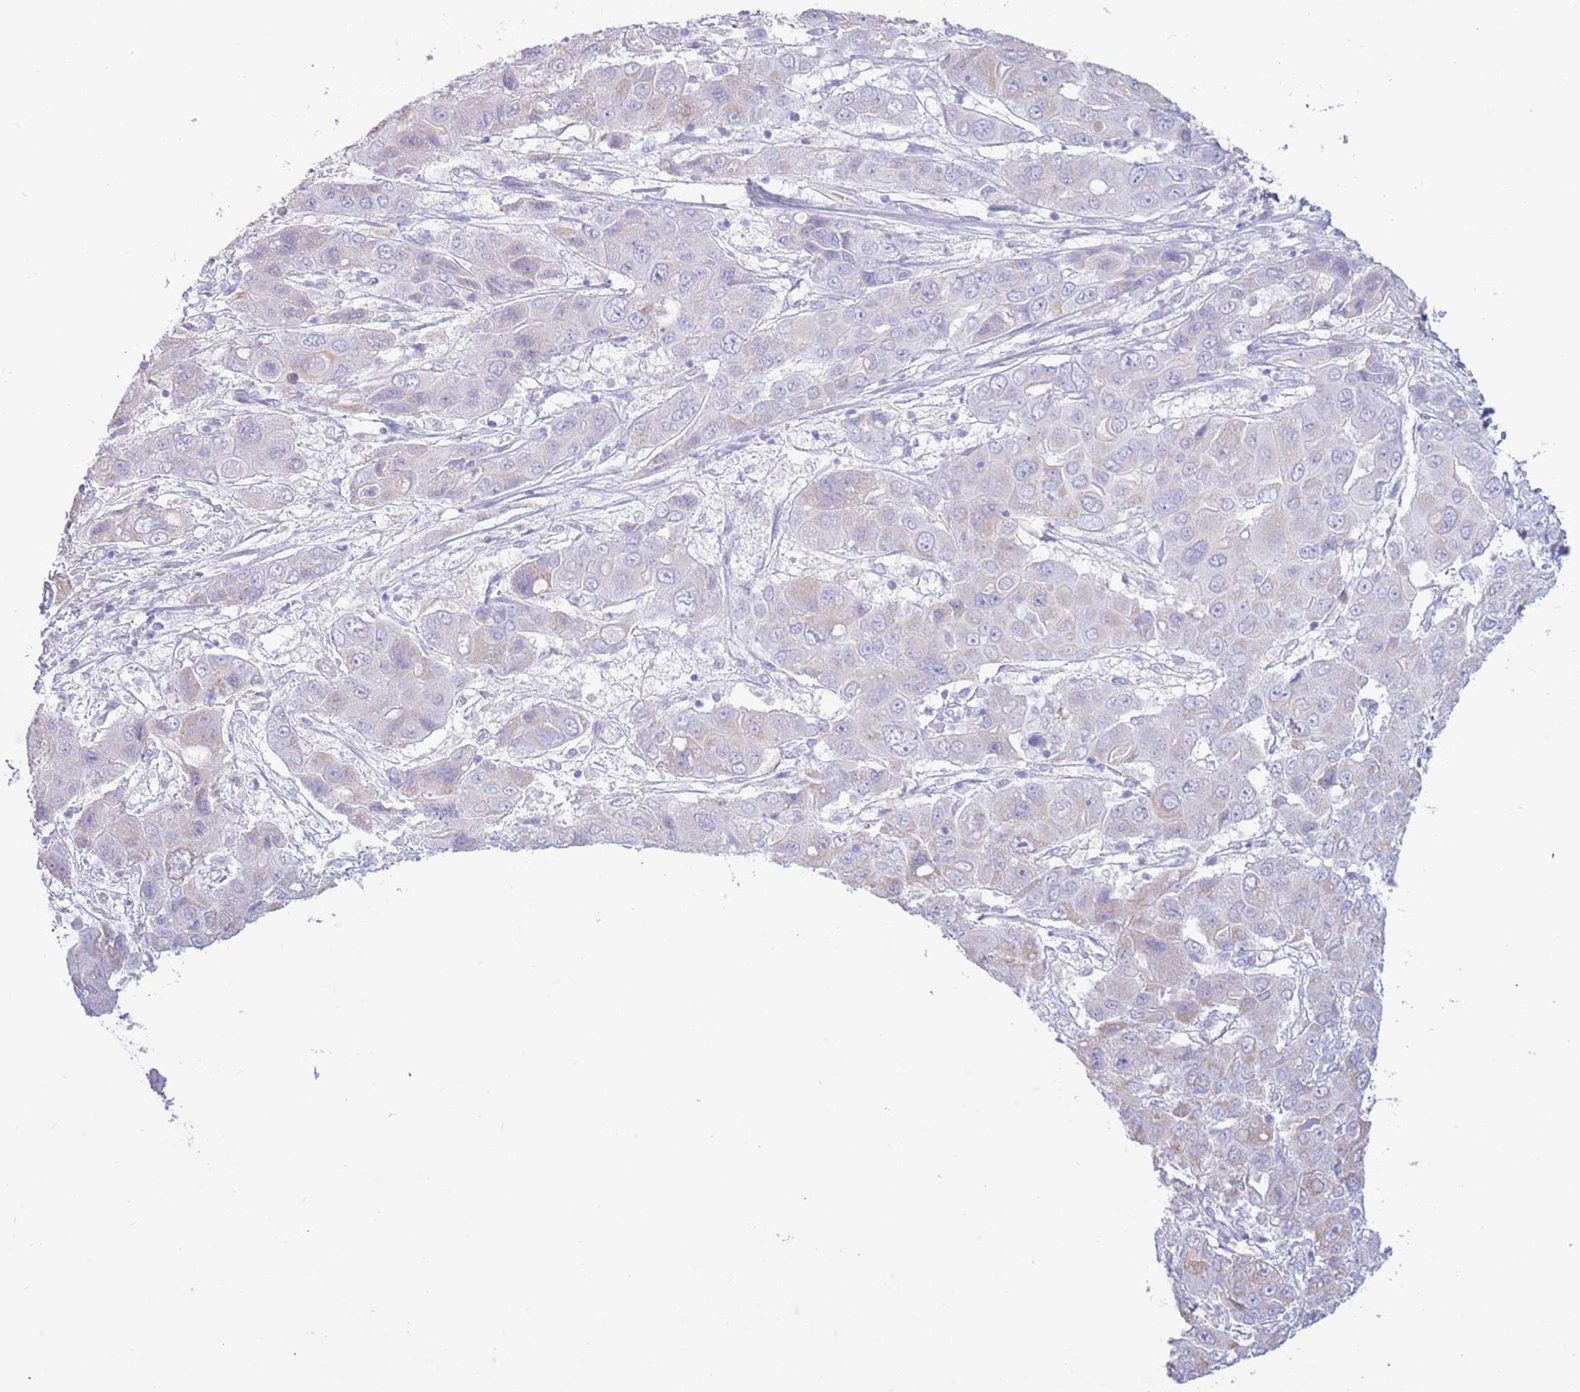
{"staining": {"intensity": "negative", "quantity": "none", "location": "none"}, "tissue": "liver cancer", "cell_type": "Tumor cells", "image_type": "cancer", "snomed": [{"axis": "morphology", "description": "Cholangiocarcinoma"}, {"axis": "topography", "description": "Liver"}], "caption": "Tumor cells are negative for brown protein staining in liver cholangiocarcinoma.", "gene": "ACR", "patient": {"sex": "male", "age": 67}}